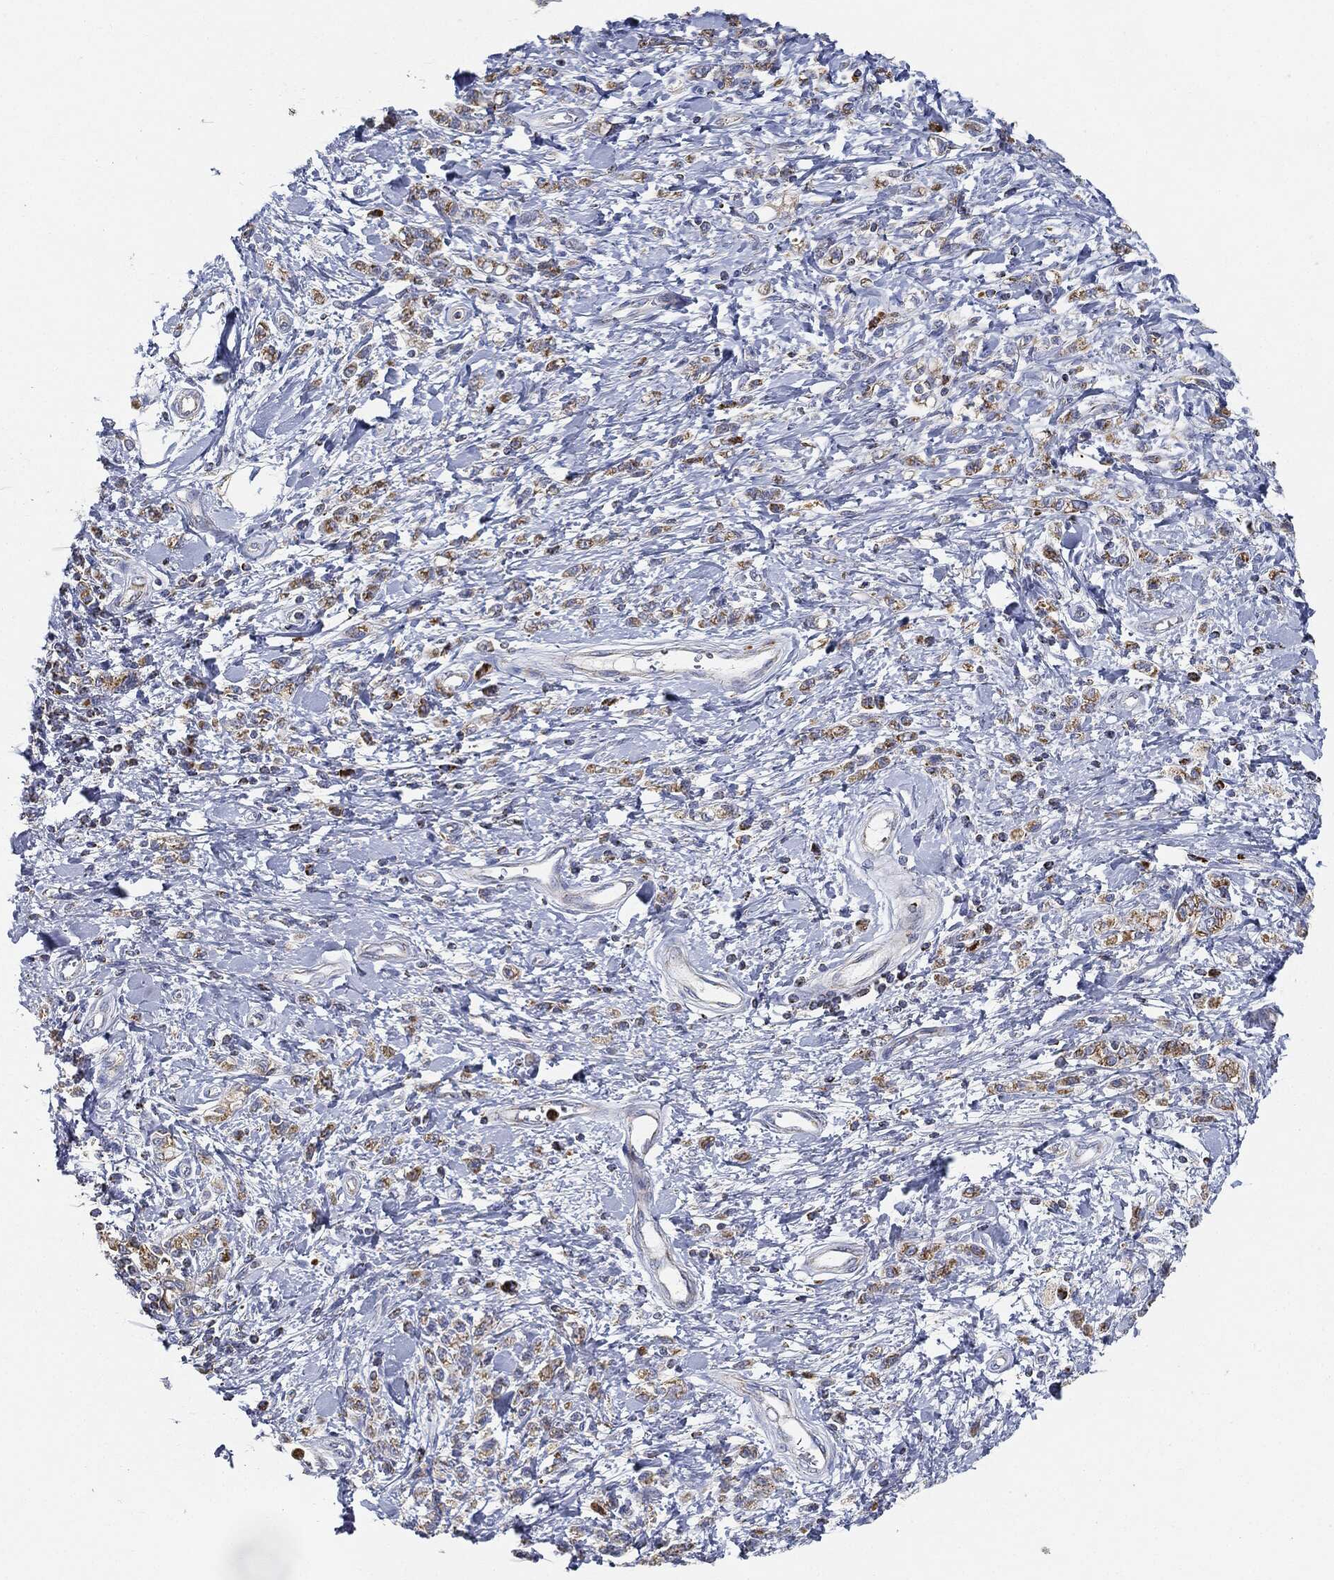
{"staining": {"intensity": "moderate", "quantity": ">75%", "location": "cytoplasmic/membranous"}, "tissue": "stomach cancer", "cell_type": "Tumor cells", "image_type": "cancer", "snomed": [{"axis": "morphology", "description": "Adenocarcinoma, NOS"}, {"axis": "topography", "description": "Stomach"}], "caption": "This histopathology image exhibits stomach cancer (adenocarcinoma) stained with IHC to label a protein in brown. The cytoplasmic/membranous of tumor cells show moderate positivity for the protein. Nuclei are counter-stained blue.", "gene": "CAPN15", "patient": {"sex": "male", "age": 77}}